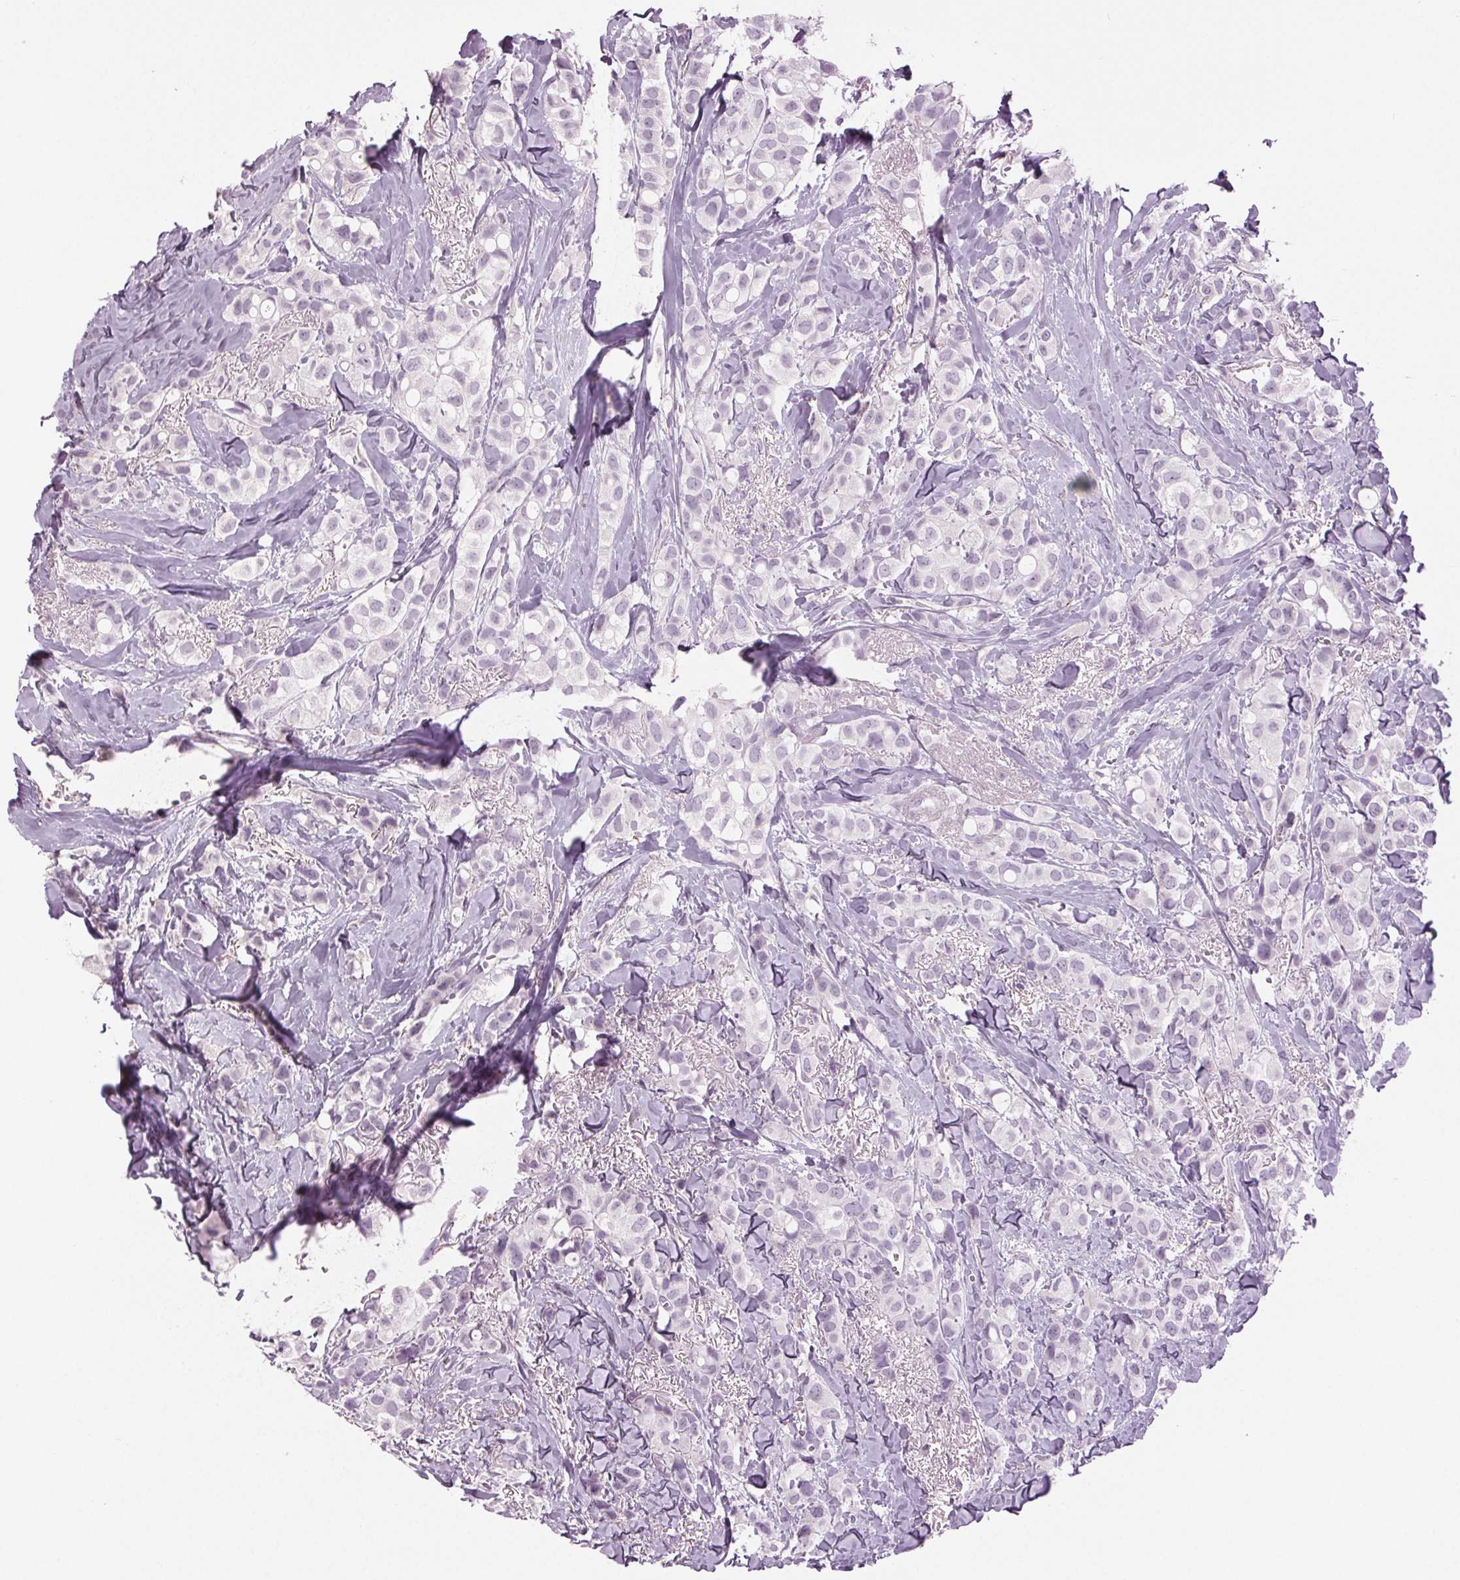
{"staining": {"intensity": "negative", "quantity": "none", "location": "none"}, "tissue": "breast cancer", "cell_type": "Tumor cells", "image_type": "cancer", "snomed": [{"axis": "morphology", "description": "Duct carcinoma"}, {"axis": "topography", "description": "Breast"}], "caption": "High power microscopy histopathology image of an immunohistochemistry (IHC) image of breast invasive ductal carcinoma, revealing no significant expression in tumor cells.", "gene": "DNAH12", "patient": {"sex": "female", "age": 85}}